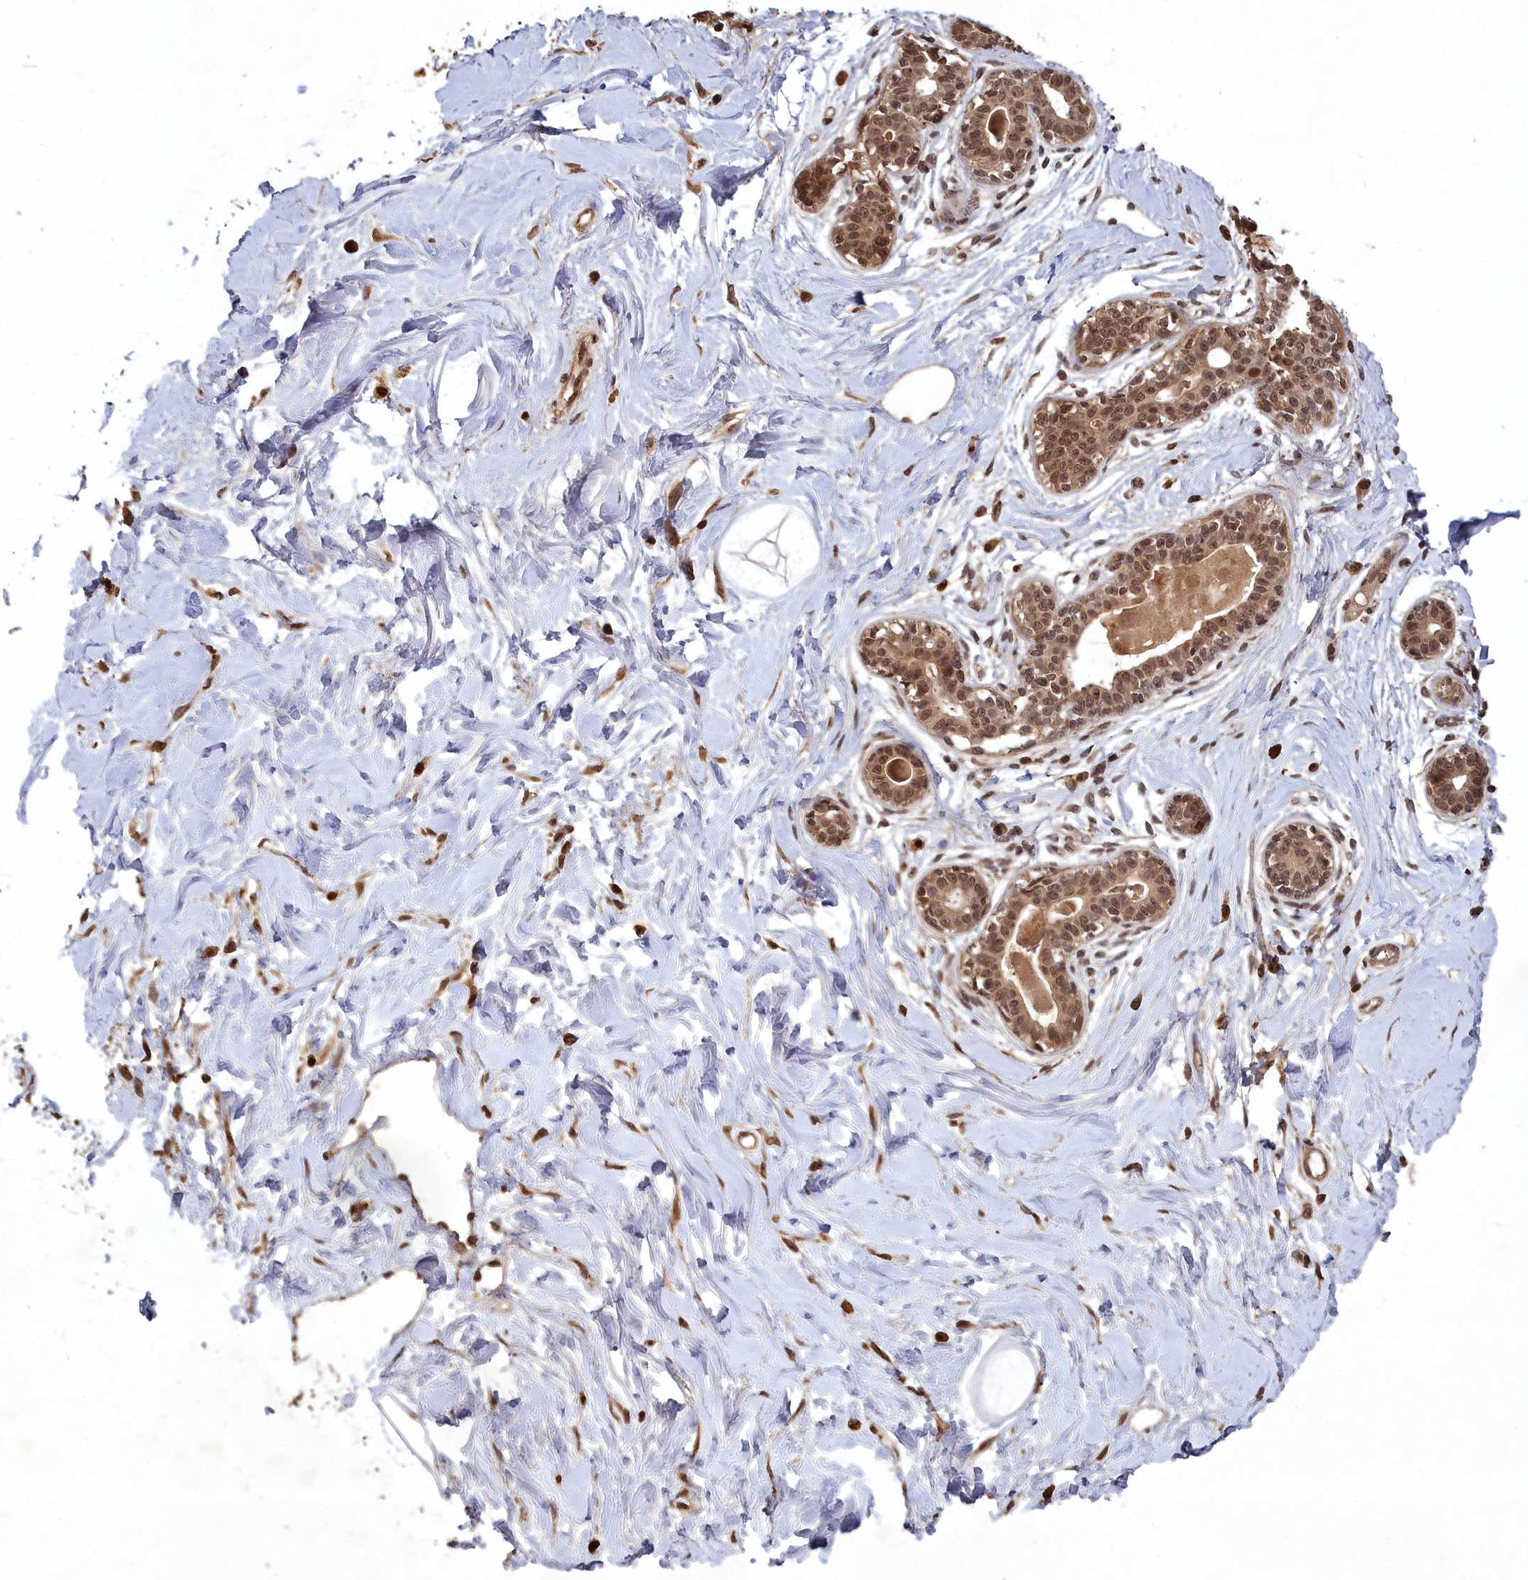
{"staining": {"intensity": "moderate", "quantity": ">75%", "location": "cytoplasmic/membranous,nuclear"}, "tissue": "breast", "cell_type": "Adipocytes", "image_type": "normal", "snomed": [{"axis": "morphology", "description": "Normal tissue, NOS"}, {"axis": "topography", "description": "Breast"}], "caption": "This photomicrograph demonstrates IHC staining of benign breast, with medium moderate cytoplasmic/membranous,nuclear staining in approximately >75% of adipocytes.", "gene": "SRMS", "patient": {"sex": "female", "age": 45}}